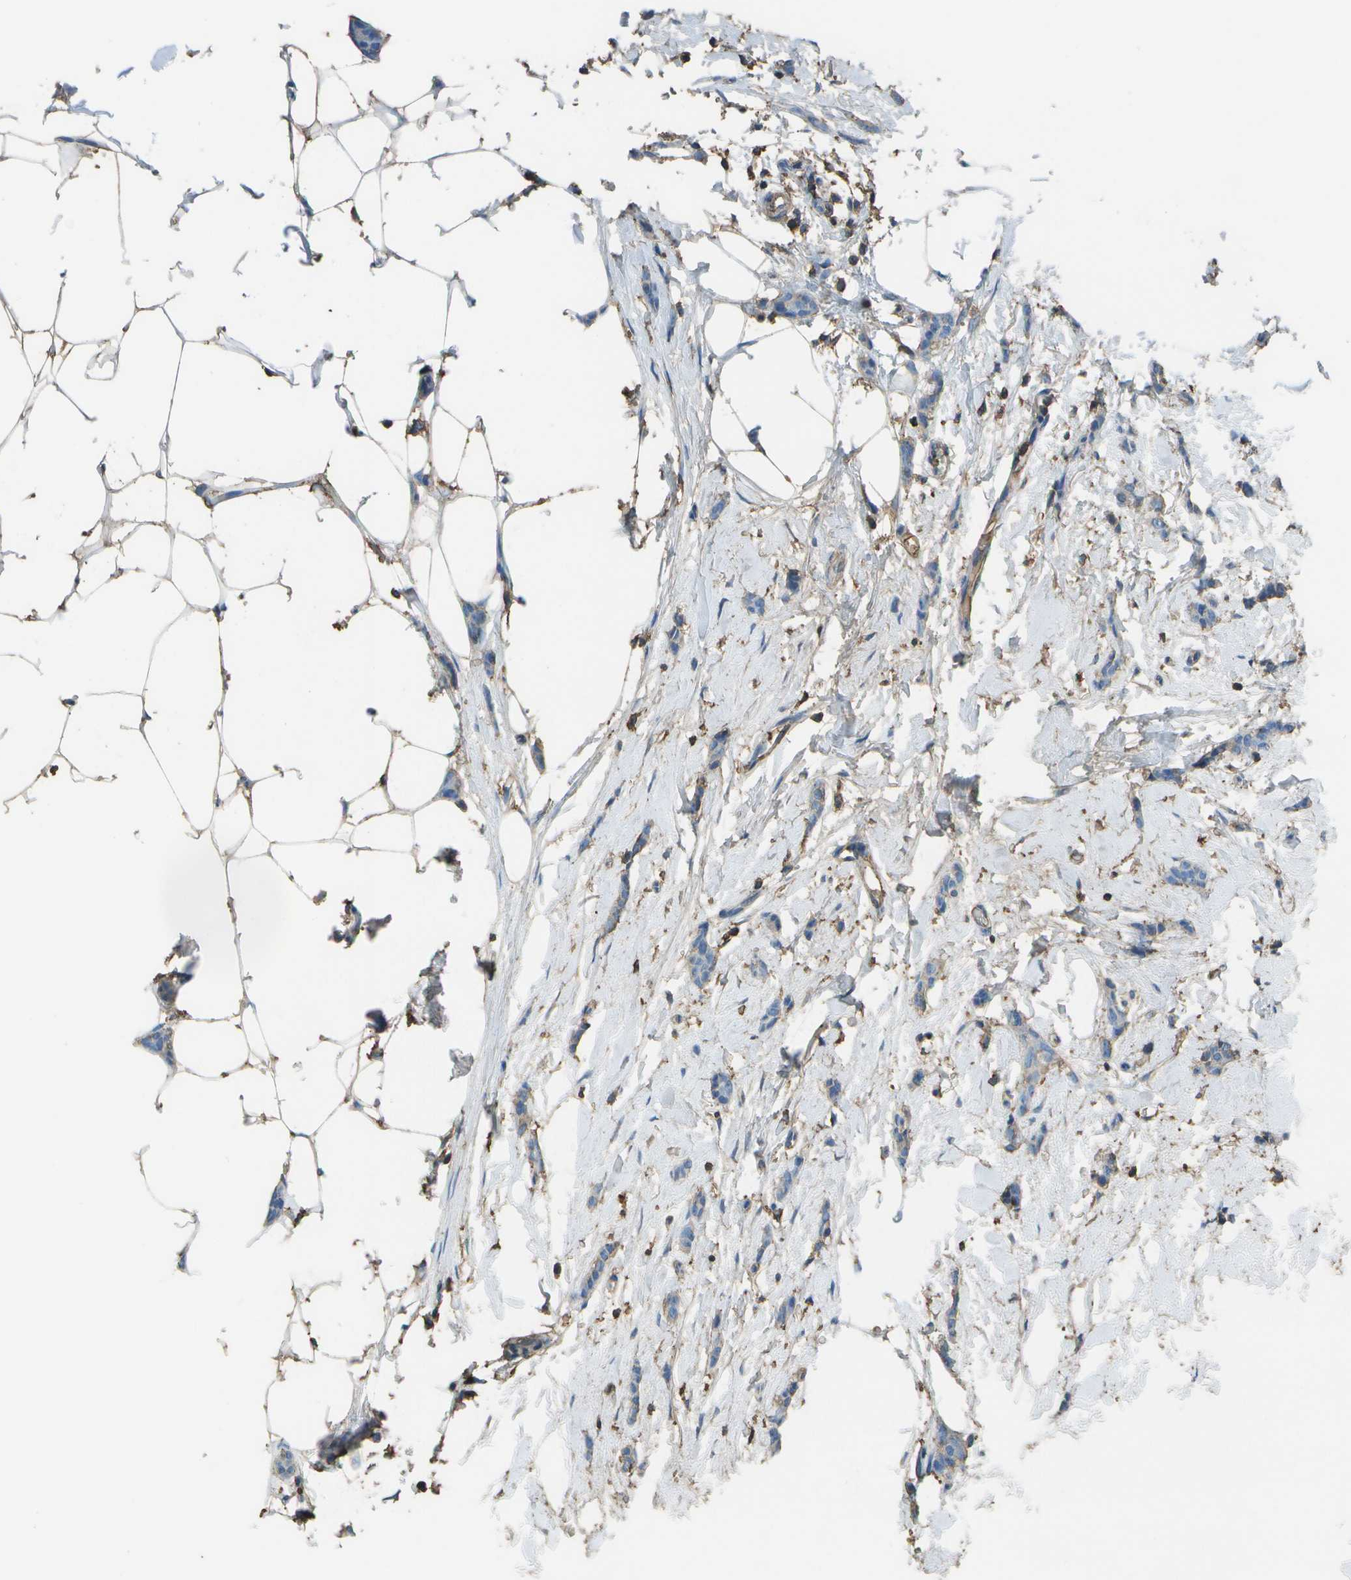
{"staining": {"intensity": "weak", "quantity": "25%-75%", "location": "cytoplasmic/membranous"}, "tissue": "breast cancer", "cell_type": "Tumor cells", "image_type": "cancer", "snomed": [{"axis": "morphology", "description": "Lobular carcinoma"}, {"axis": "topography", "description": "Skin"}, {"axis": "topography", "description": "Breast"}], "caption": "A photomicrograph showing weak cytoplasmic/membranous staining in approximately 25%-75% of tumor cells in breast cancer, as visualized by brown immunohistochemical staining.", "gene": "CYP4F11", "patient": {"sex": "female", "age": 46}}